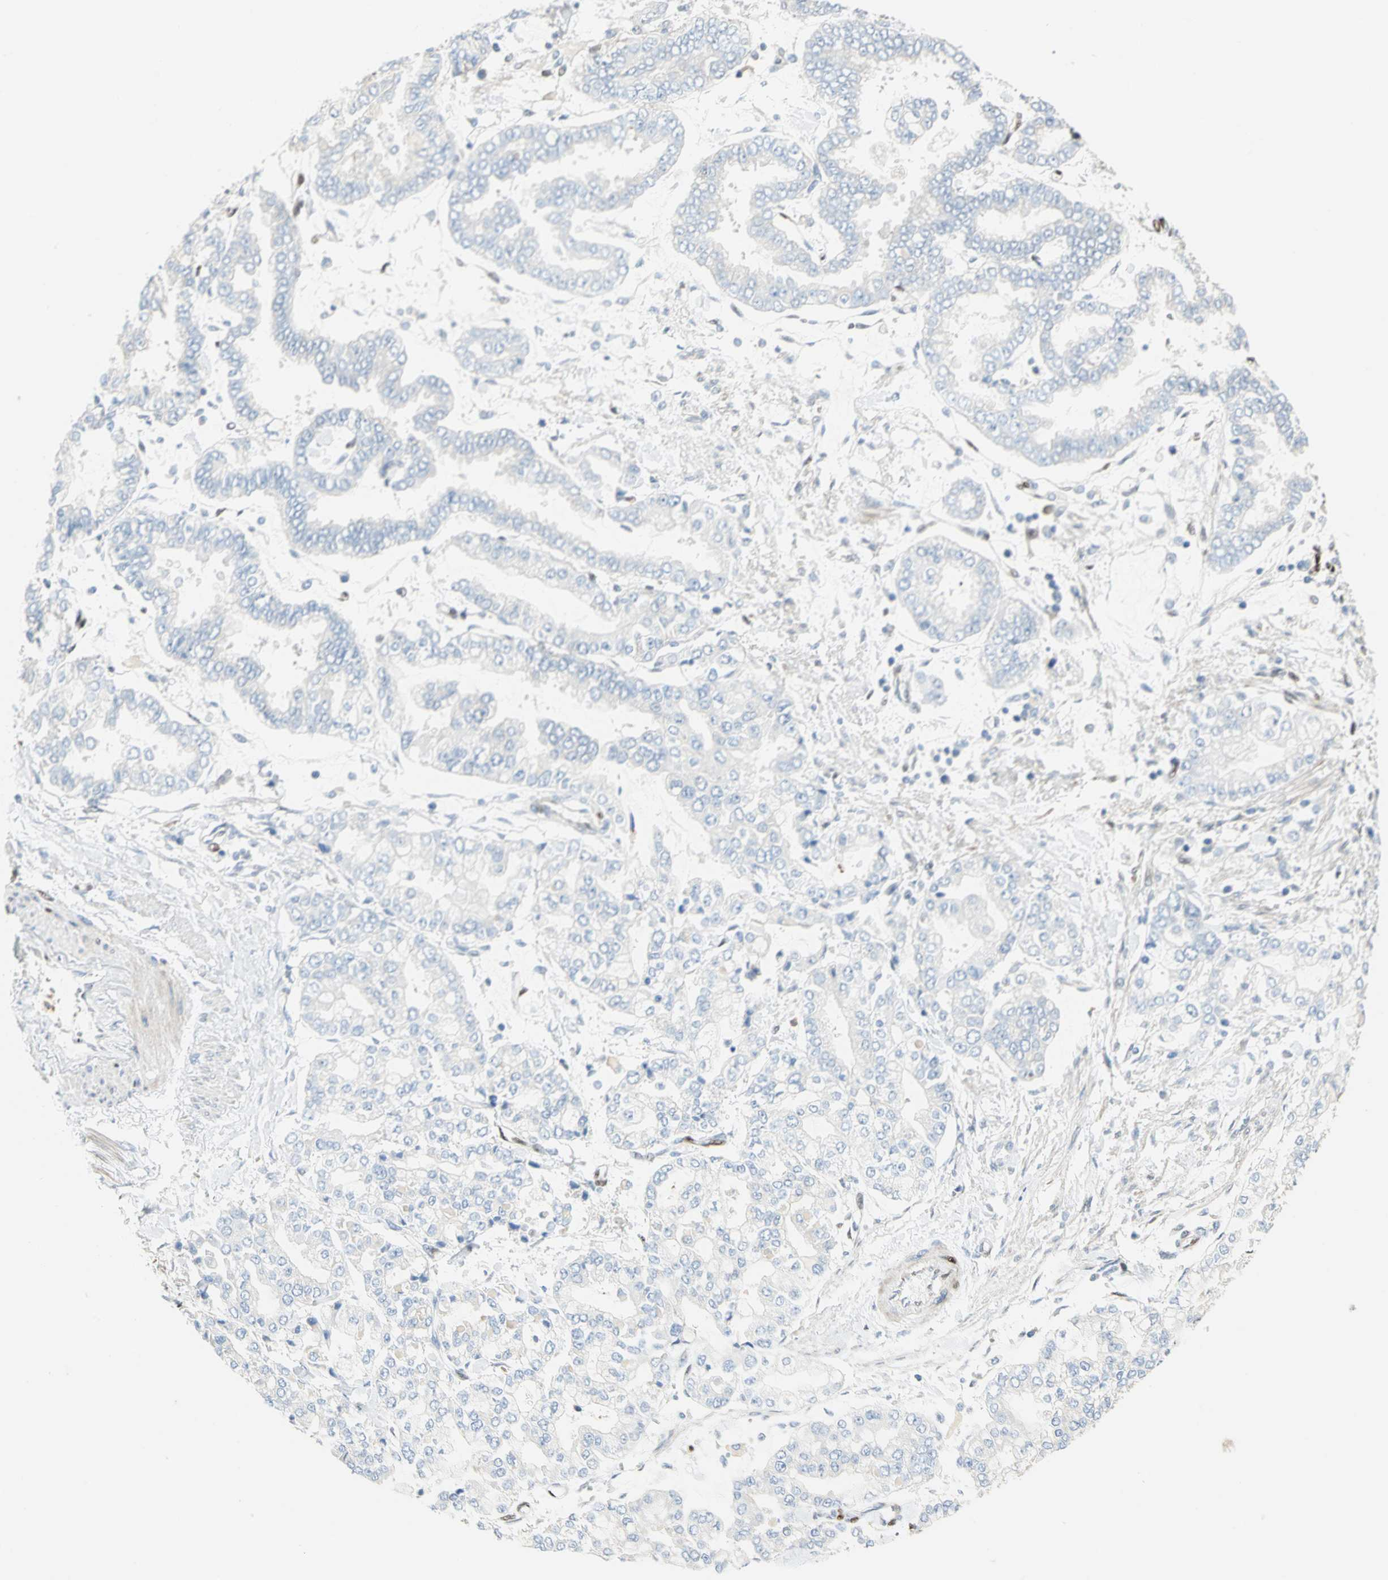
{"staining": {"intensity": "negative", "quantity": "none", "location": "none"}, "tissue": "stomach cancer", "cell_type": "Tumor cells", "image_type": "cancer", "snomed": [{"axis": "morphology", "description": "Normal tissue, NOS"}, {"axis": "morphology", "description": "Adenocarcinoma, NOS"}, {"axis": "topography", "description": "Stomach, upper"}, {"axis": "topography", "description": "Stomach"}], "caption": "High power microscopy histopathology image of an immunohistochemistry (IHC) photomicrograph of stomach cancer (adenocarcinoma), revealing no significant staining in tumor cells. The staining was performed using DAB (3,3'-diaminobenzidine) to visualize the protein expression in brown, while the nuclei were stained in blue with hematoxylin (Magnification: 20x).", "gene": "RBFOX2", "patient": {"sex": "male", "age": 76}}